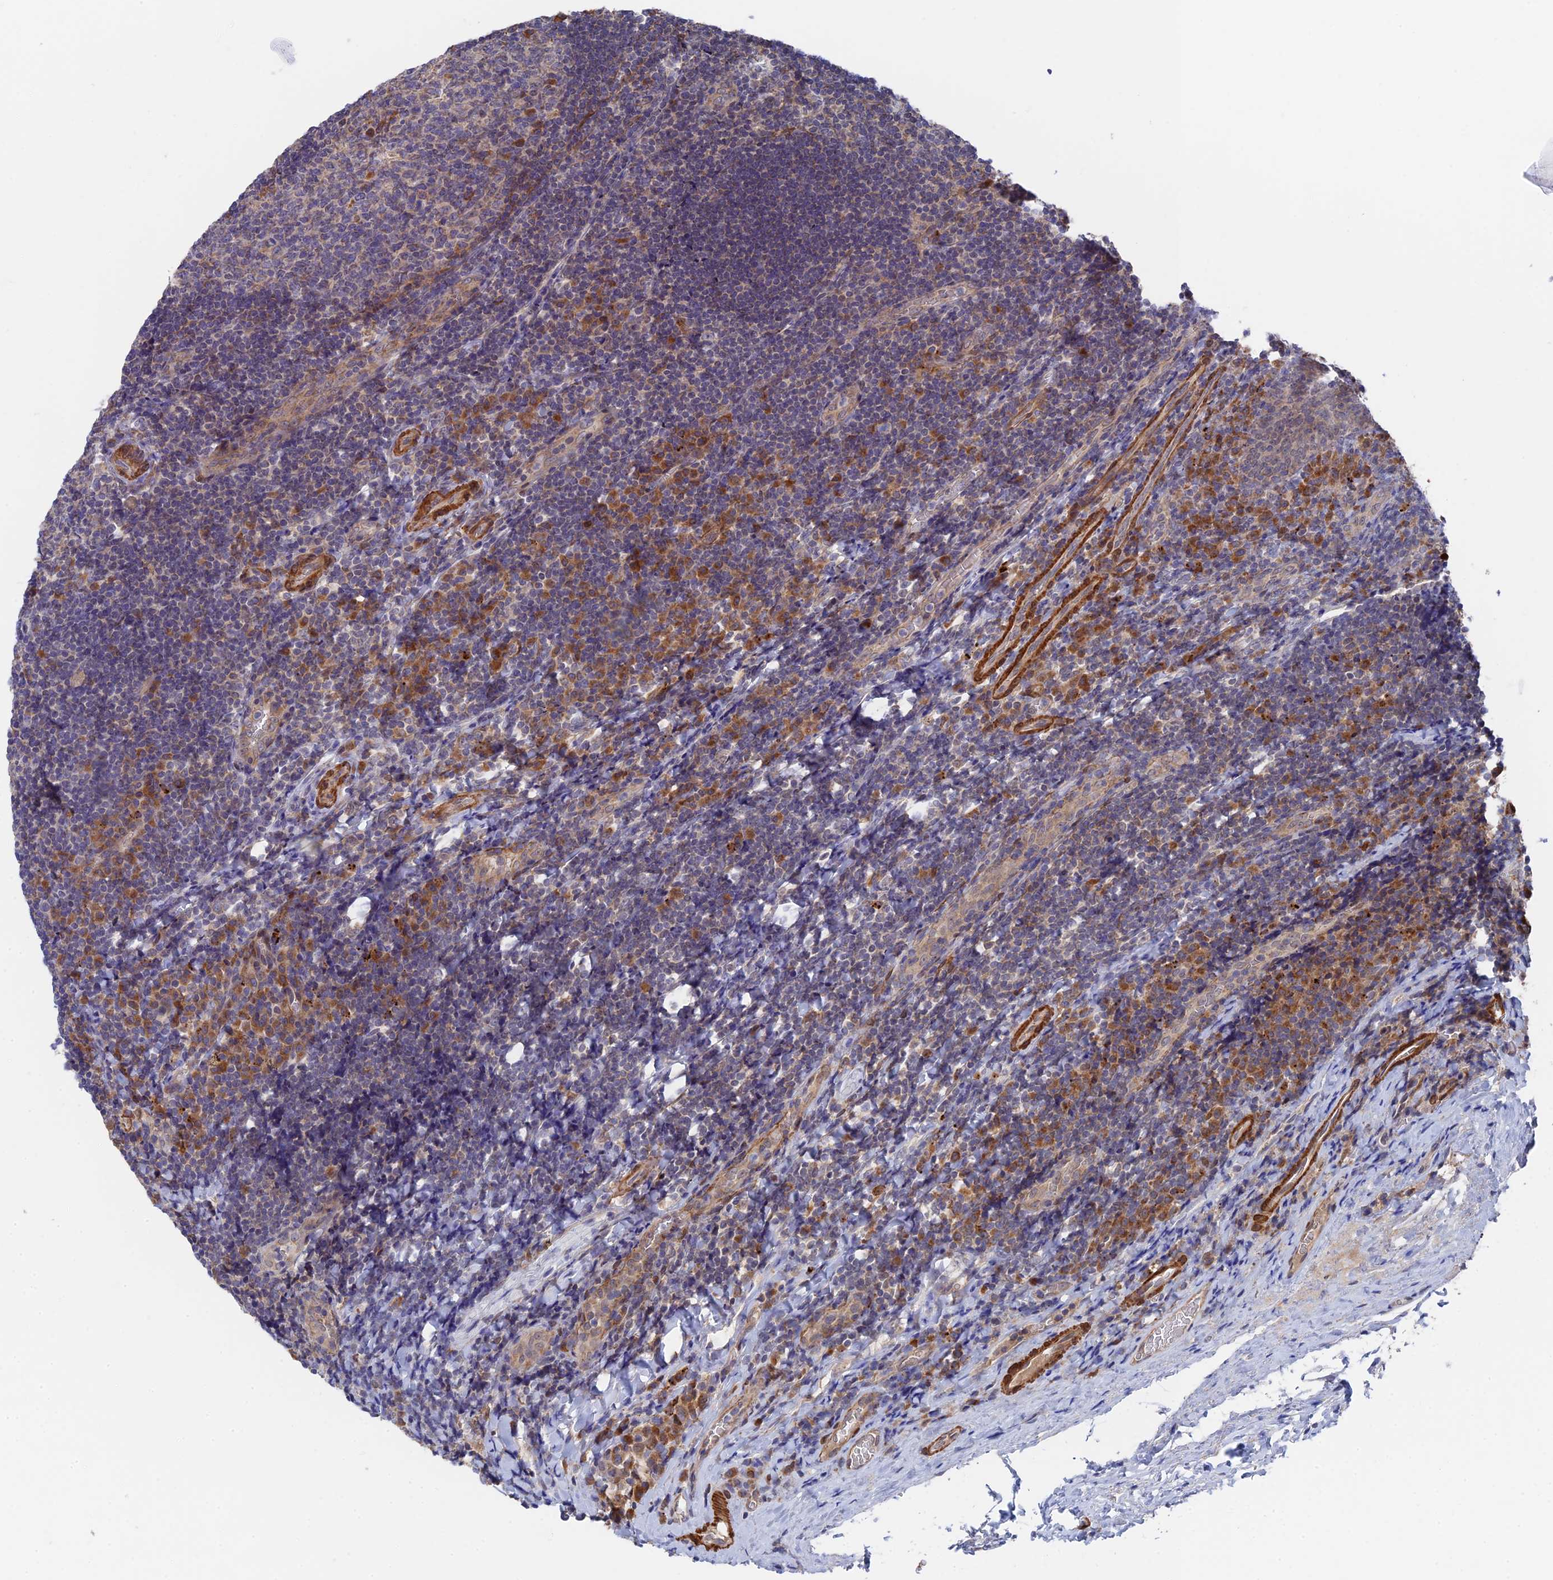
{"staining": {"intensity": "strong", "quantity": "<25%", "location": "cytoplasmic/membranous"}, "tissue": "tonsil", "cell_type": "Germinal center cells", "image_type": "normal", "snomed": [{"axis": "morphology", "description": "Normal tissue, NOS"}, {"axis": "topography", "description": "Tonsil"}], "caption": "Protein expression analysis of benign tonsil exhibits strong cytoplasmic/membranous staining in about <25% of germinal center cells.", "gene": "ZNF320", "patient": {"sex": "male", "age": 17}}